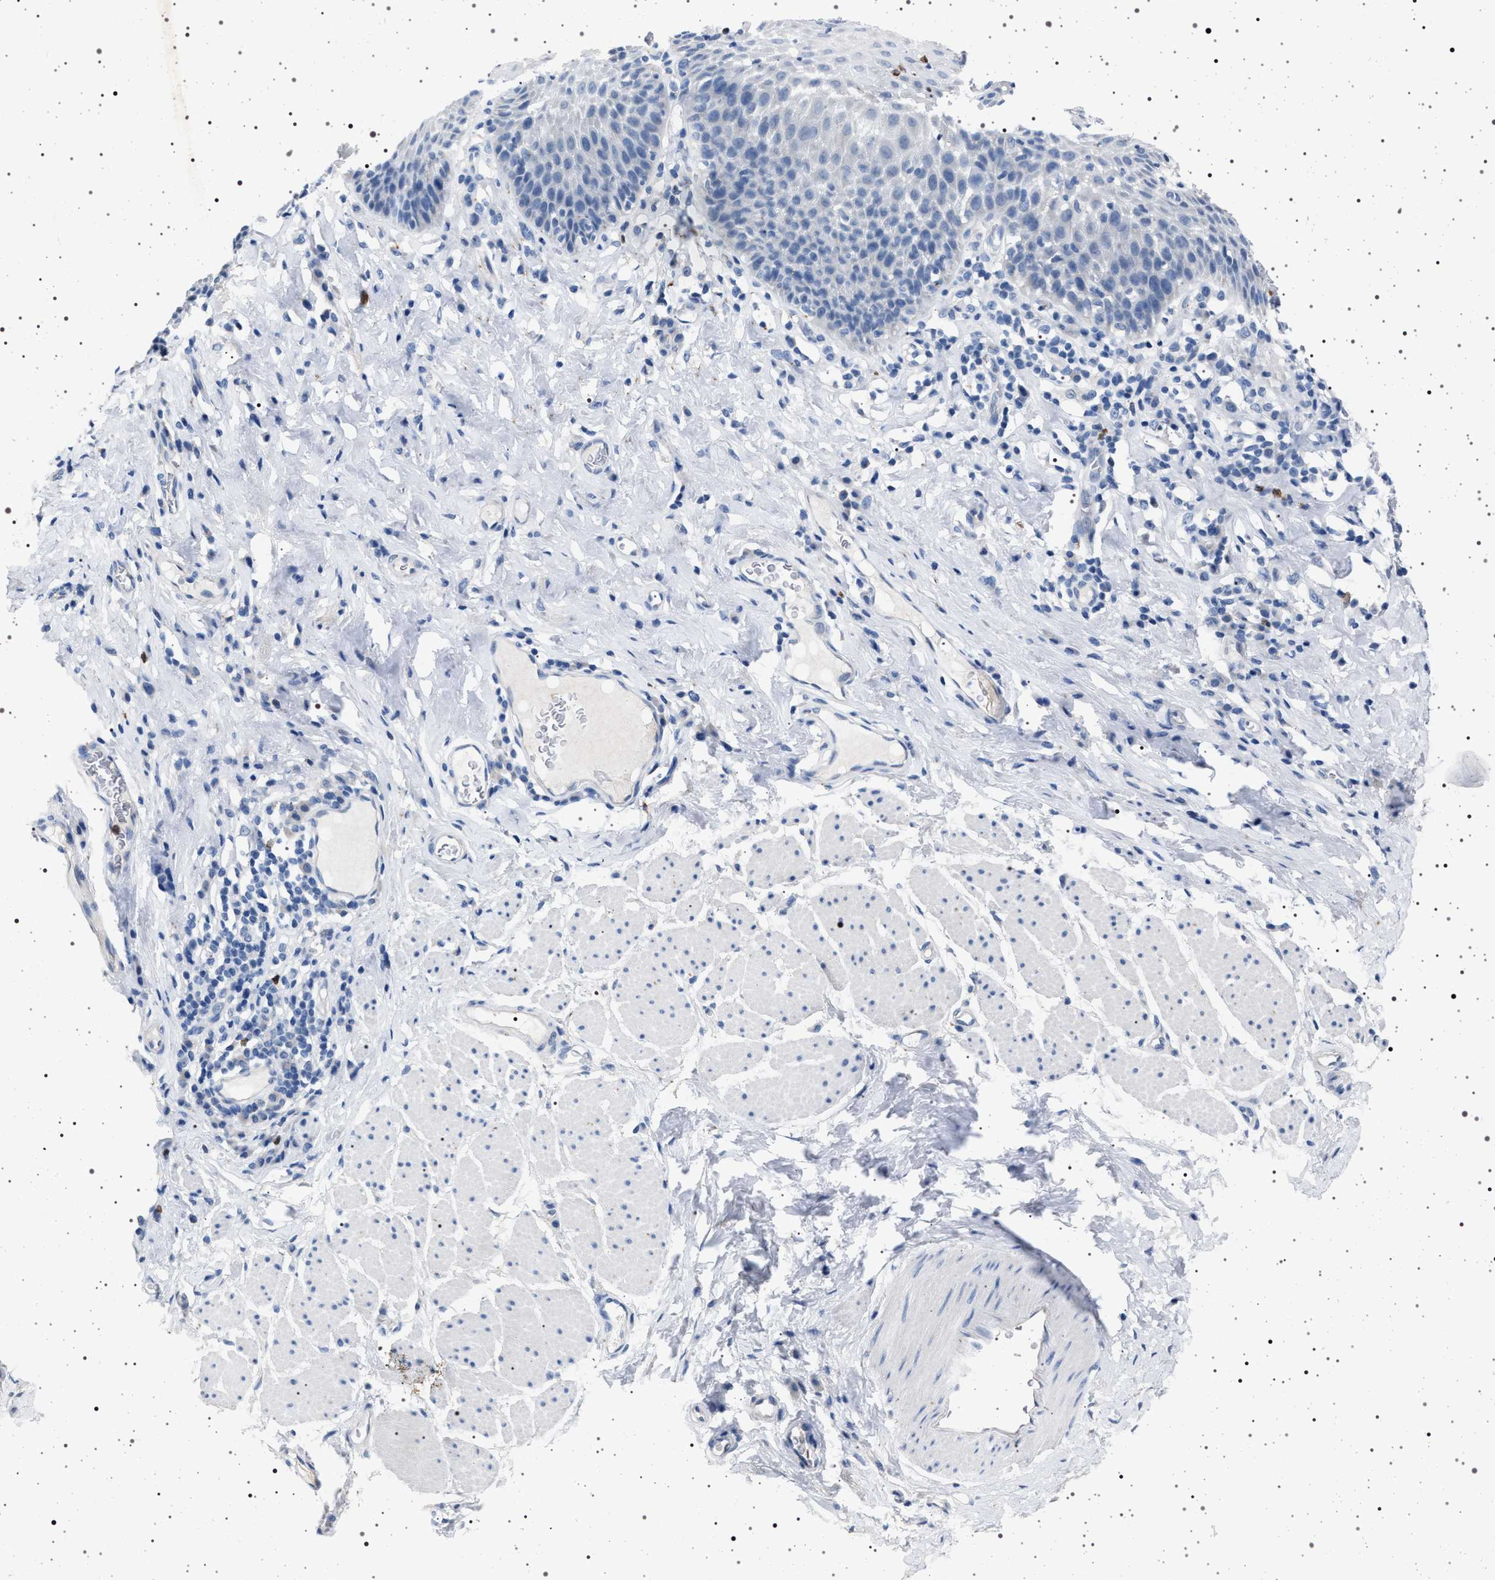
{"staining": {"intensity": "negative", "quantity": "none", "location": "none"}, "tissue": "esophagus", "cell_type": "Squamous epithelial cells", "image_type": "normal", "snomed": [{"axis": "morphology", "description": "Normal tissue, NOS"}, {"axis": "topography", "description": "Esophagus"}], "caption": "The IHC photomicrograph has no significant positivity in squamous epithelial cells of esophagus. (Brightfield microscopy of DAB IHC at high magnification).", "gene": "NAT9", "patient": {"sex": "female", "age": 61}}